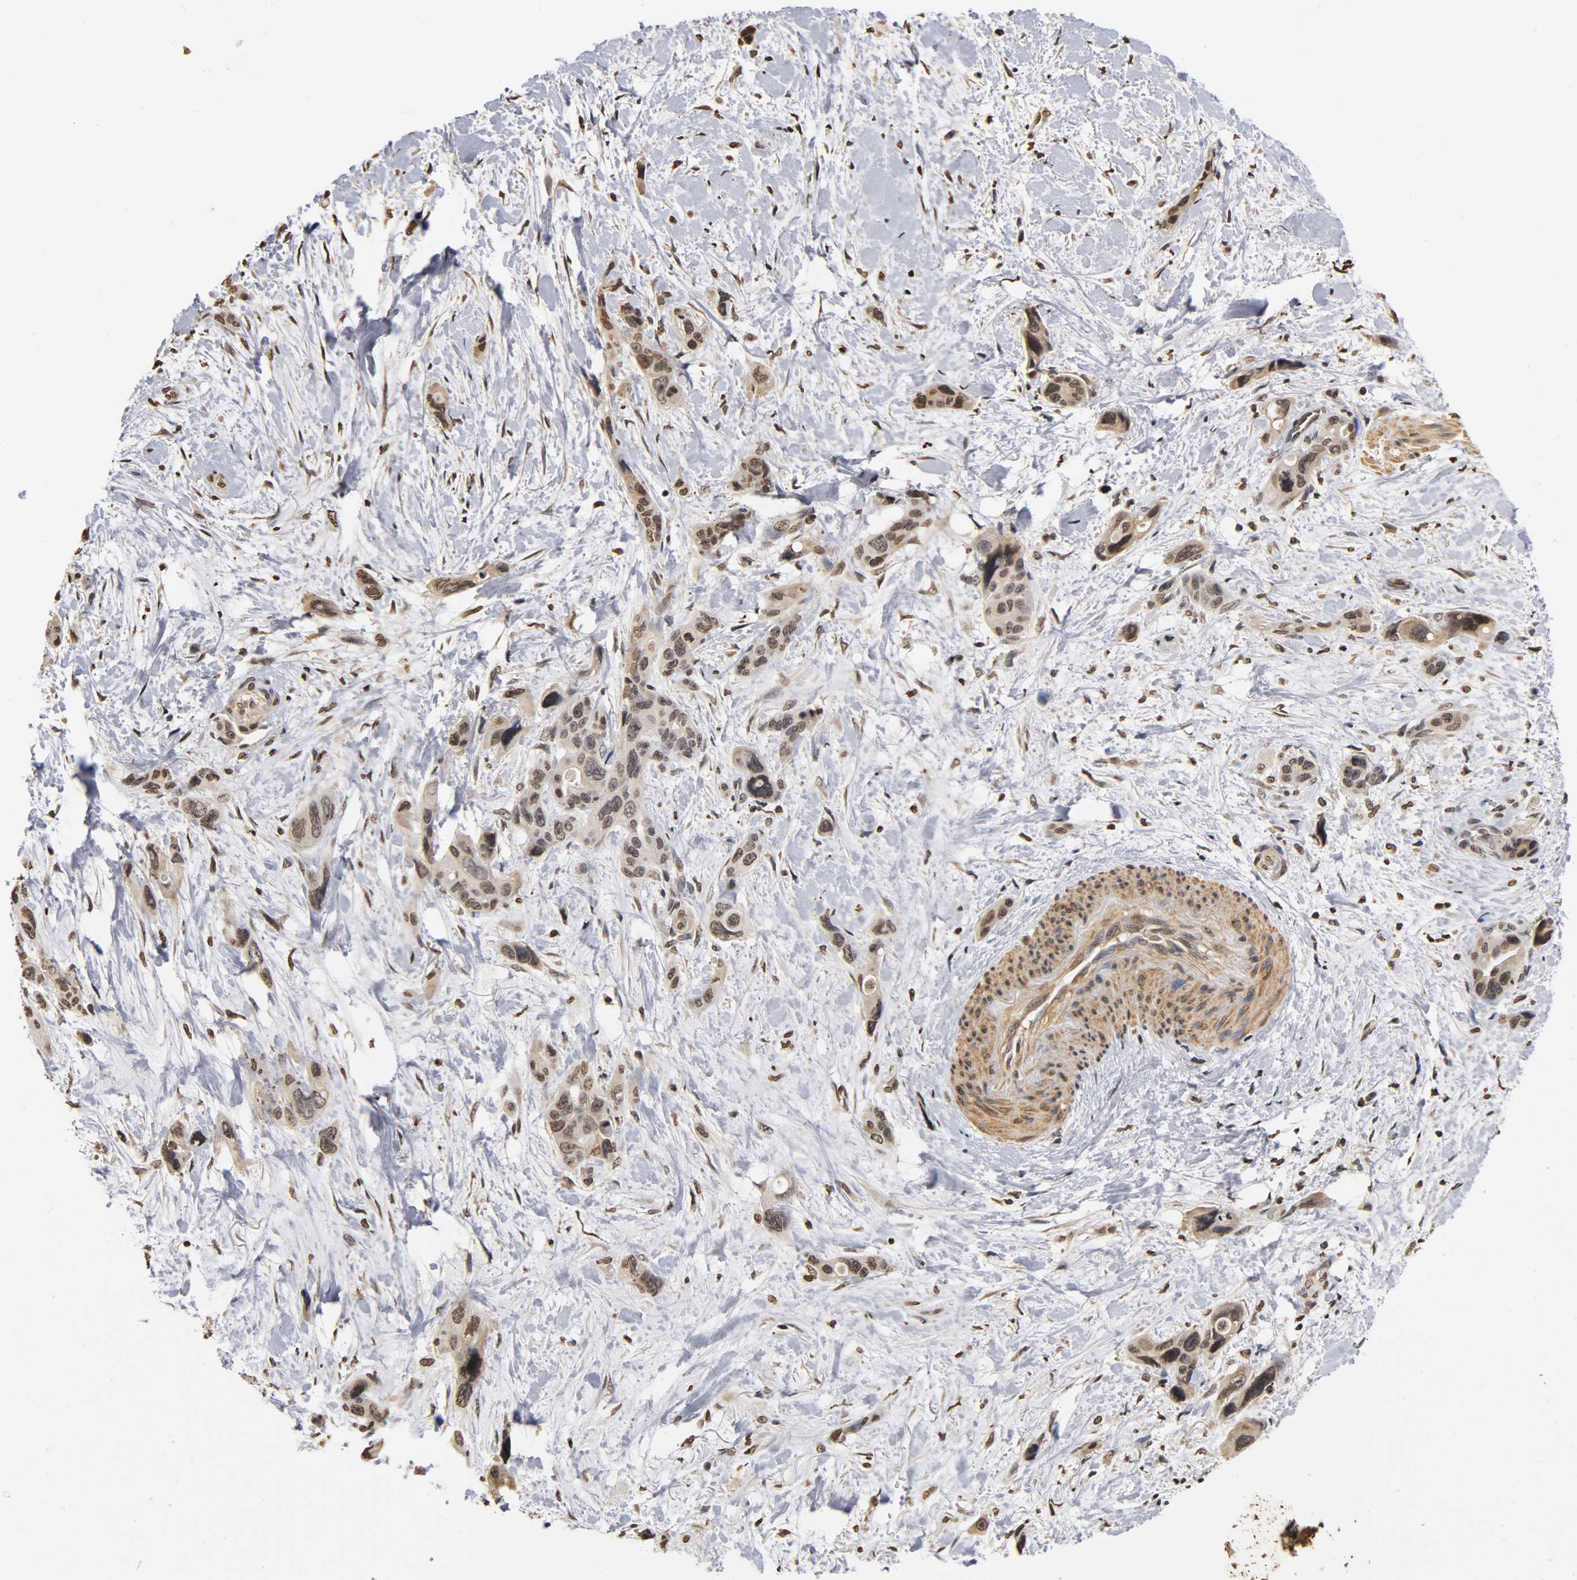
{"staining": {"intensity": "moderate", "quantity": "25%-75%", "location": "cytoplasmic/membranous,nuclear"}, "tissue": "pancreatic cancer", "cell_type": "Tumor cells", "image_type": "cancer", "snomed": [{"axis": "morphology", "description": "Adenocarcinoma, NOS"}, {"axis": "topography", "description": "Pancreas"}], "caption": "Immunohistochemical staining of adenocarcinoma (pancreatic) shows moderate cytoplasmic/membranous and nuclear protein staining in approximately 25%-75% of tumor cells.", "gene": "ERCC2", "patient": {"sex": "male", "age": 46}}